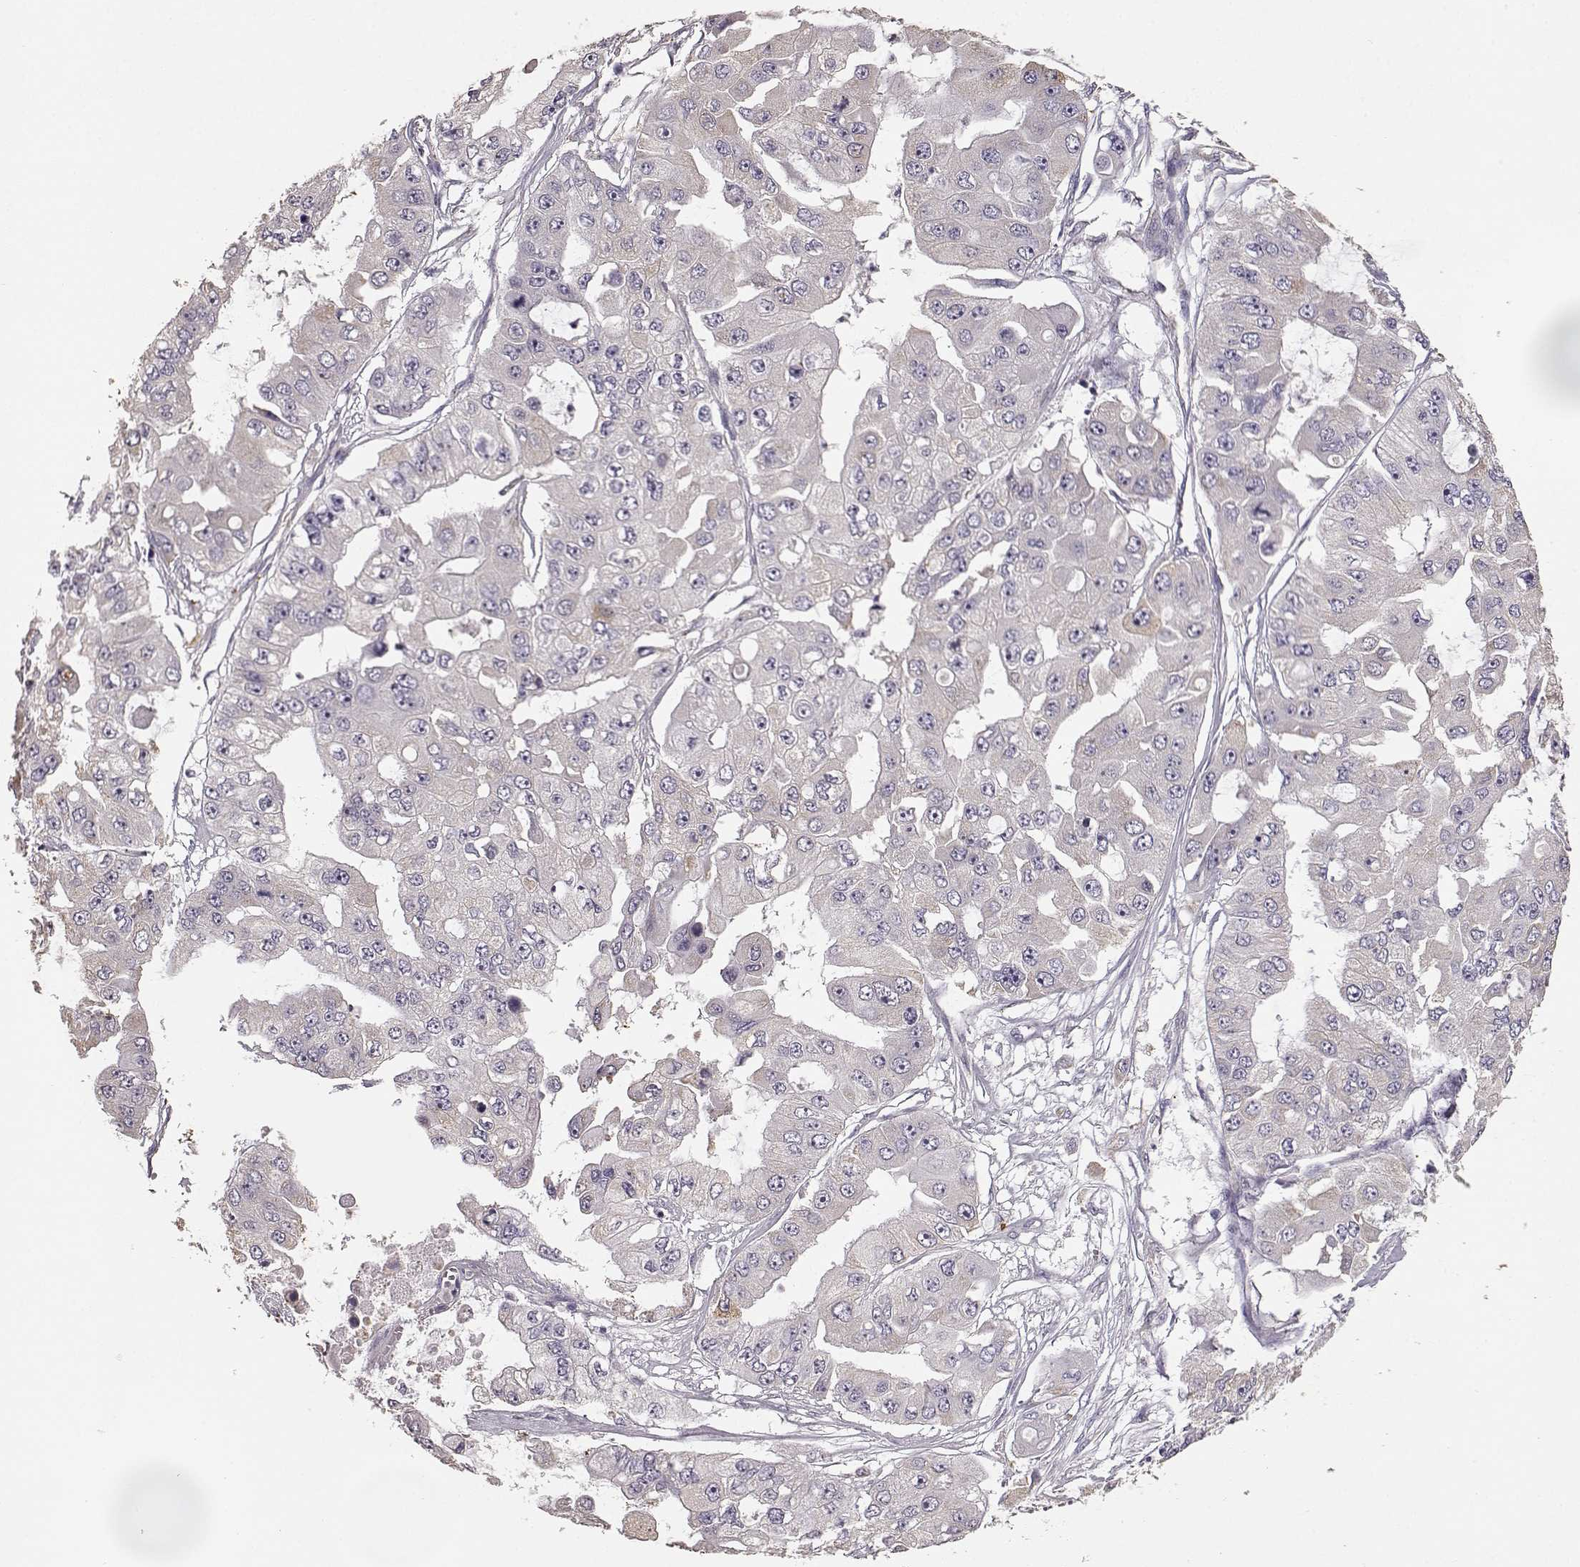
{"staining": {"intensity": "negative", "quantity": "none", "location": "none"}, "tissue": "ovarian cancer", "cell_type": "Tumor cells", "image_type": "cancer", "snomed": [{"axis": "morphology", "description": "Cystadenocarcinoma, serous, NOS"}, {"axis": "topography", "description": "Ovary"}], "caption": "Serous cystadenocarcinoma (ovarian) was stained to show a protein in brown. There is no significant staining in tumor cells.", "gene": "GABRG3", "patient": {"sex": "female", "age": 56}}